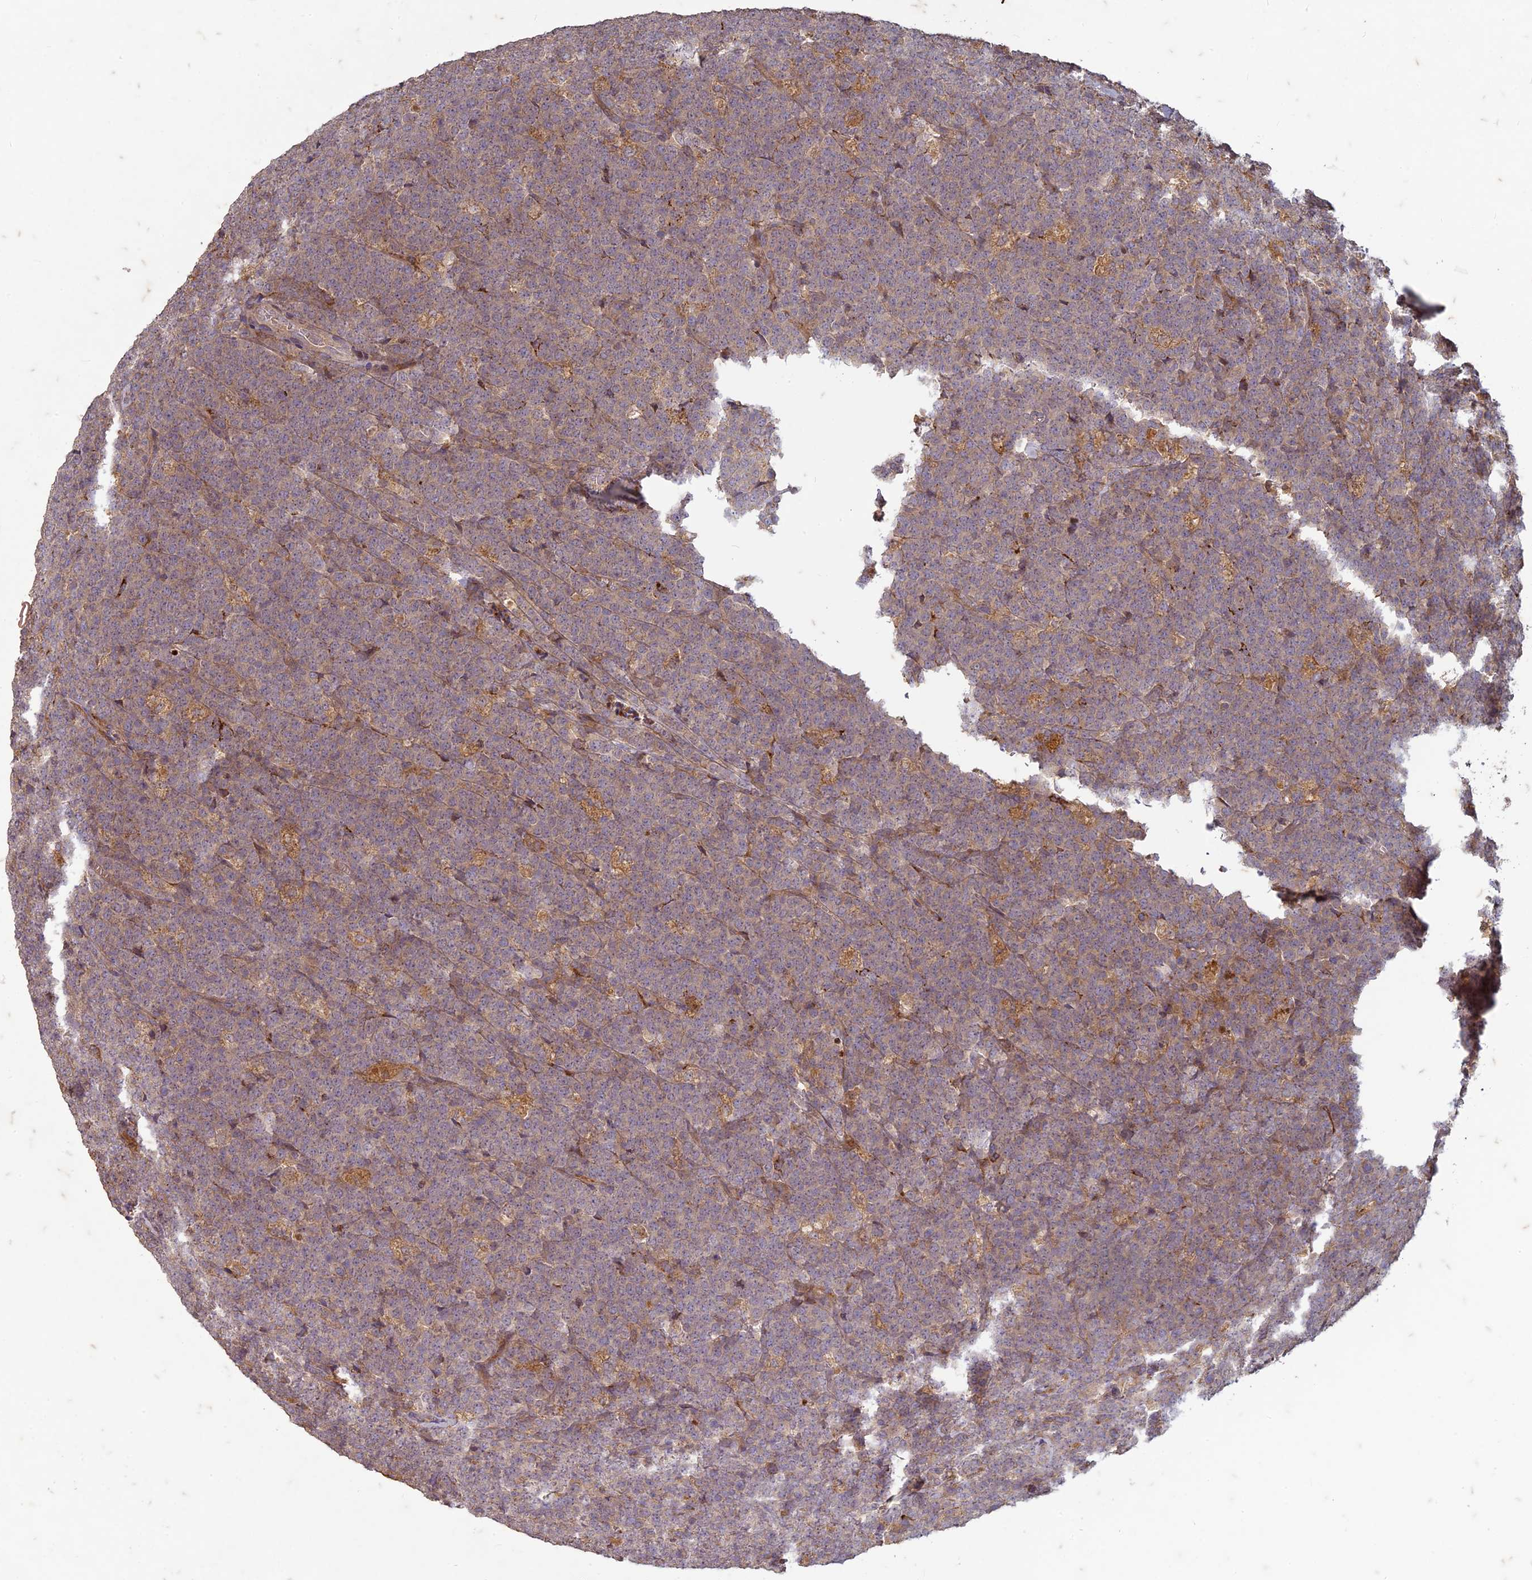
{"staining": {"intensity": "negative", "quantity": "none", "location": "none"}, "tissue": "lymphoma", "cell_type": "Tumor cells", "image_type": "cancer", "snomed": [{"axis": "morphology", "description": "Malignant lymphoma, non-Hodgkin's type, High grade"}, {"axis": "topography", "description": "Small intestine"}], "caption": "IHC photomicrograph of neoplastic tissue: high-grade malignant lymphoma, non-Hodgkin's type stained with DAB displays no significant protein staining in tumor cells.", "gene": "TCF25", "patient": {"sex": "male", "age": 8}}